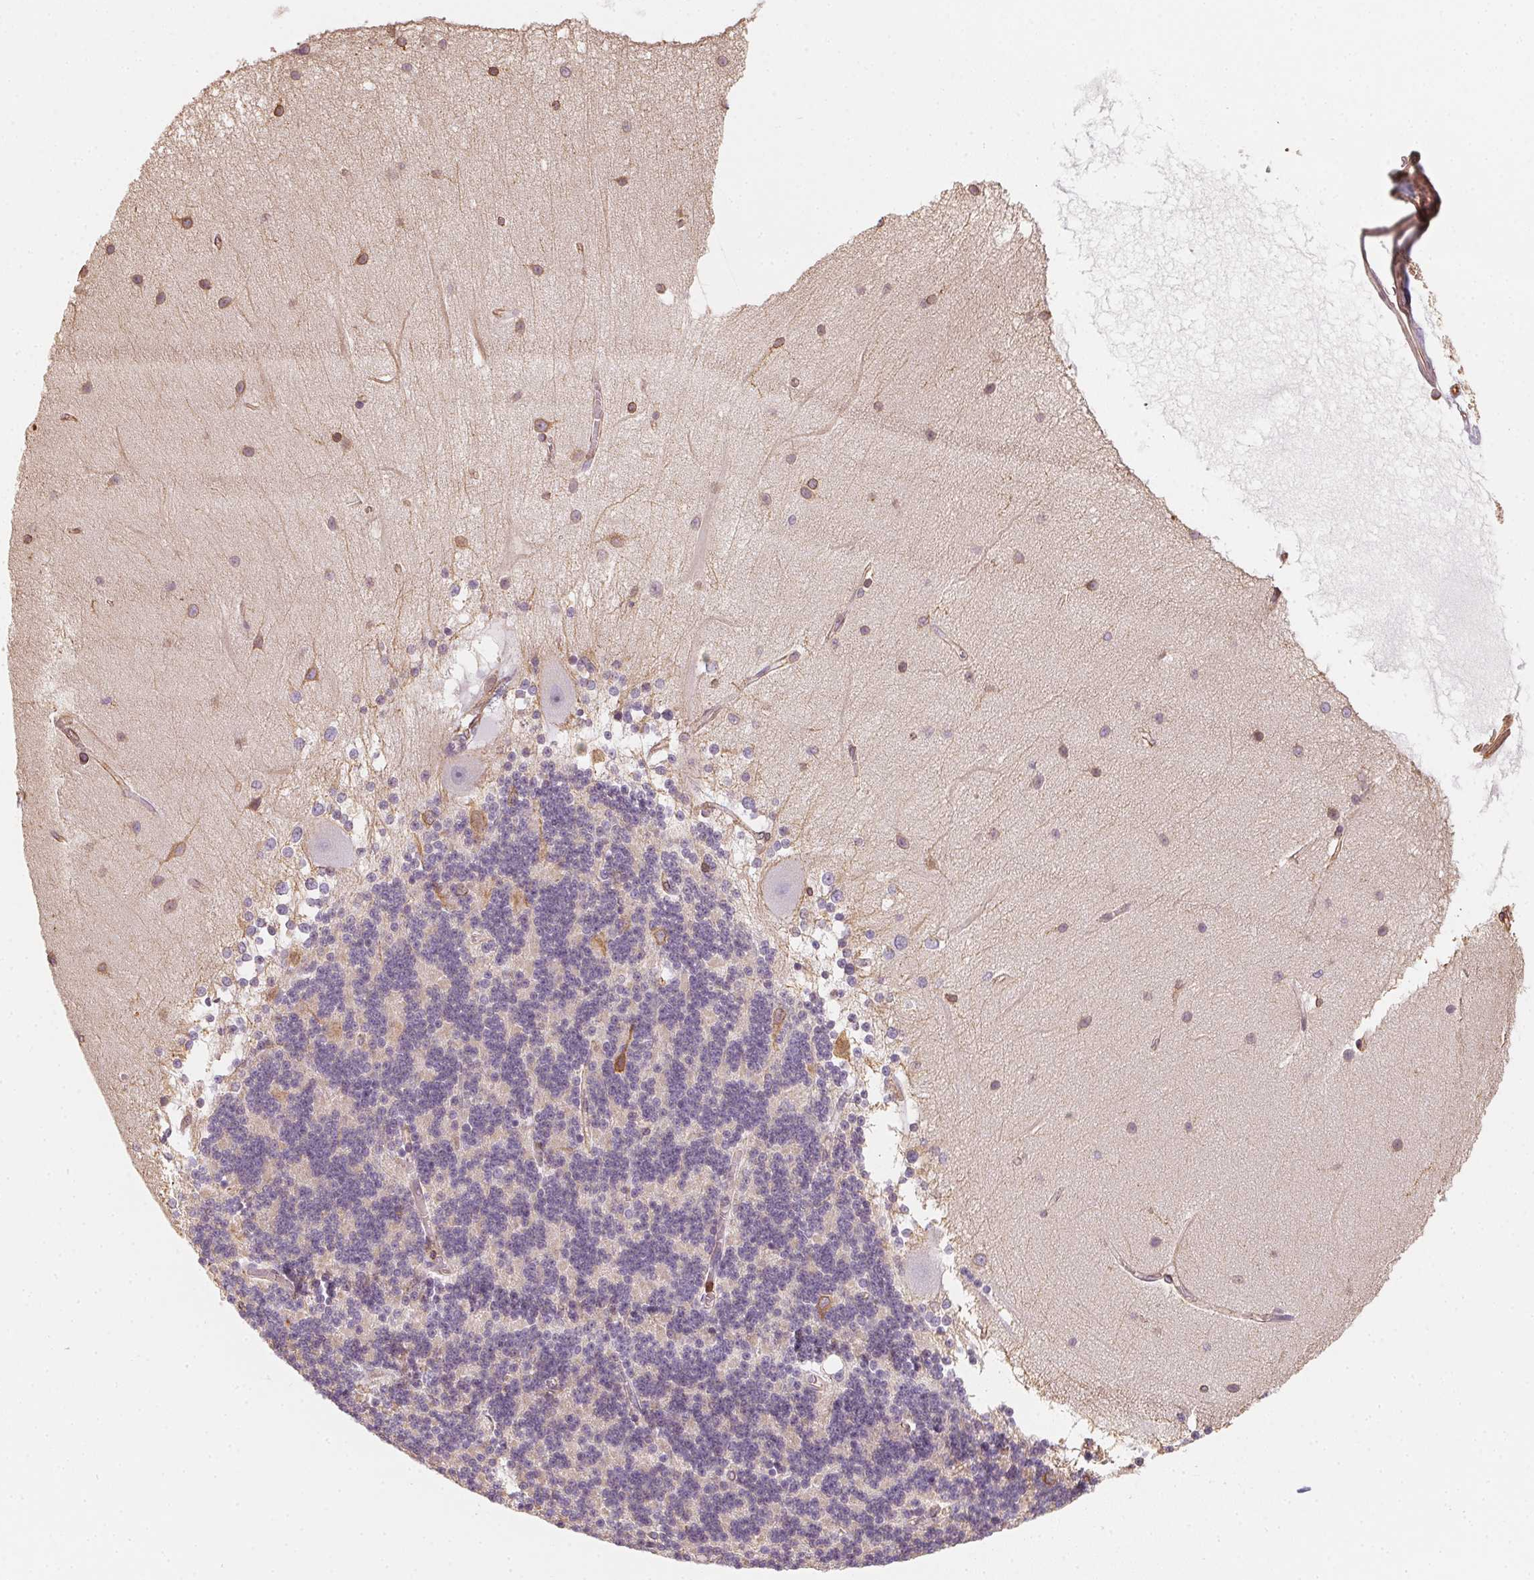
{"staining": {"intensity": "weak", "quantity": "25%-75%", "location": "cytoplasmic/membranous"}, "tissue": "cerebellum", "cell_type": "Cells in granular layer", "image_type": "normal", "snomed": [{"axis": "morphology", "description": "Normal tissue, NOS"}, {"axis": "topography", "description": "Cerebellum"}], "caption": "Immunohistochemical staining of benign human cerebellum displays 25%-75% levels of weak cytoplasmic/membranous protein positivity in approximately 25%-75% of cells in granular layer. (IHC, brightfield microscopy, high magnification).", "gene": "RSBN1", "patient": {"sex": "female", "age": 54}}